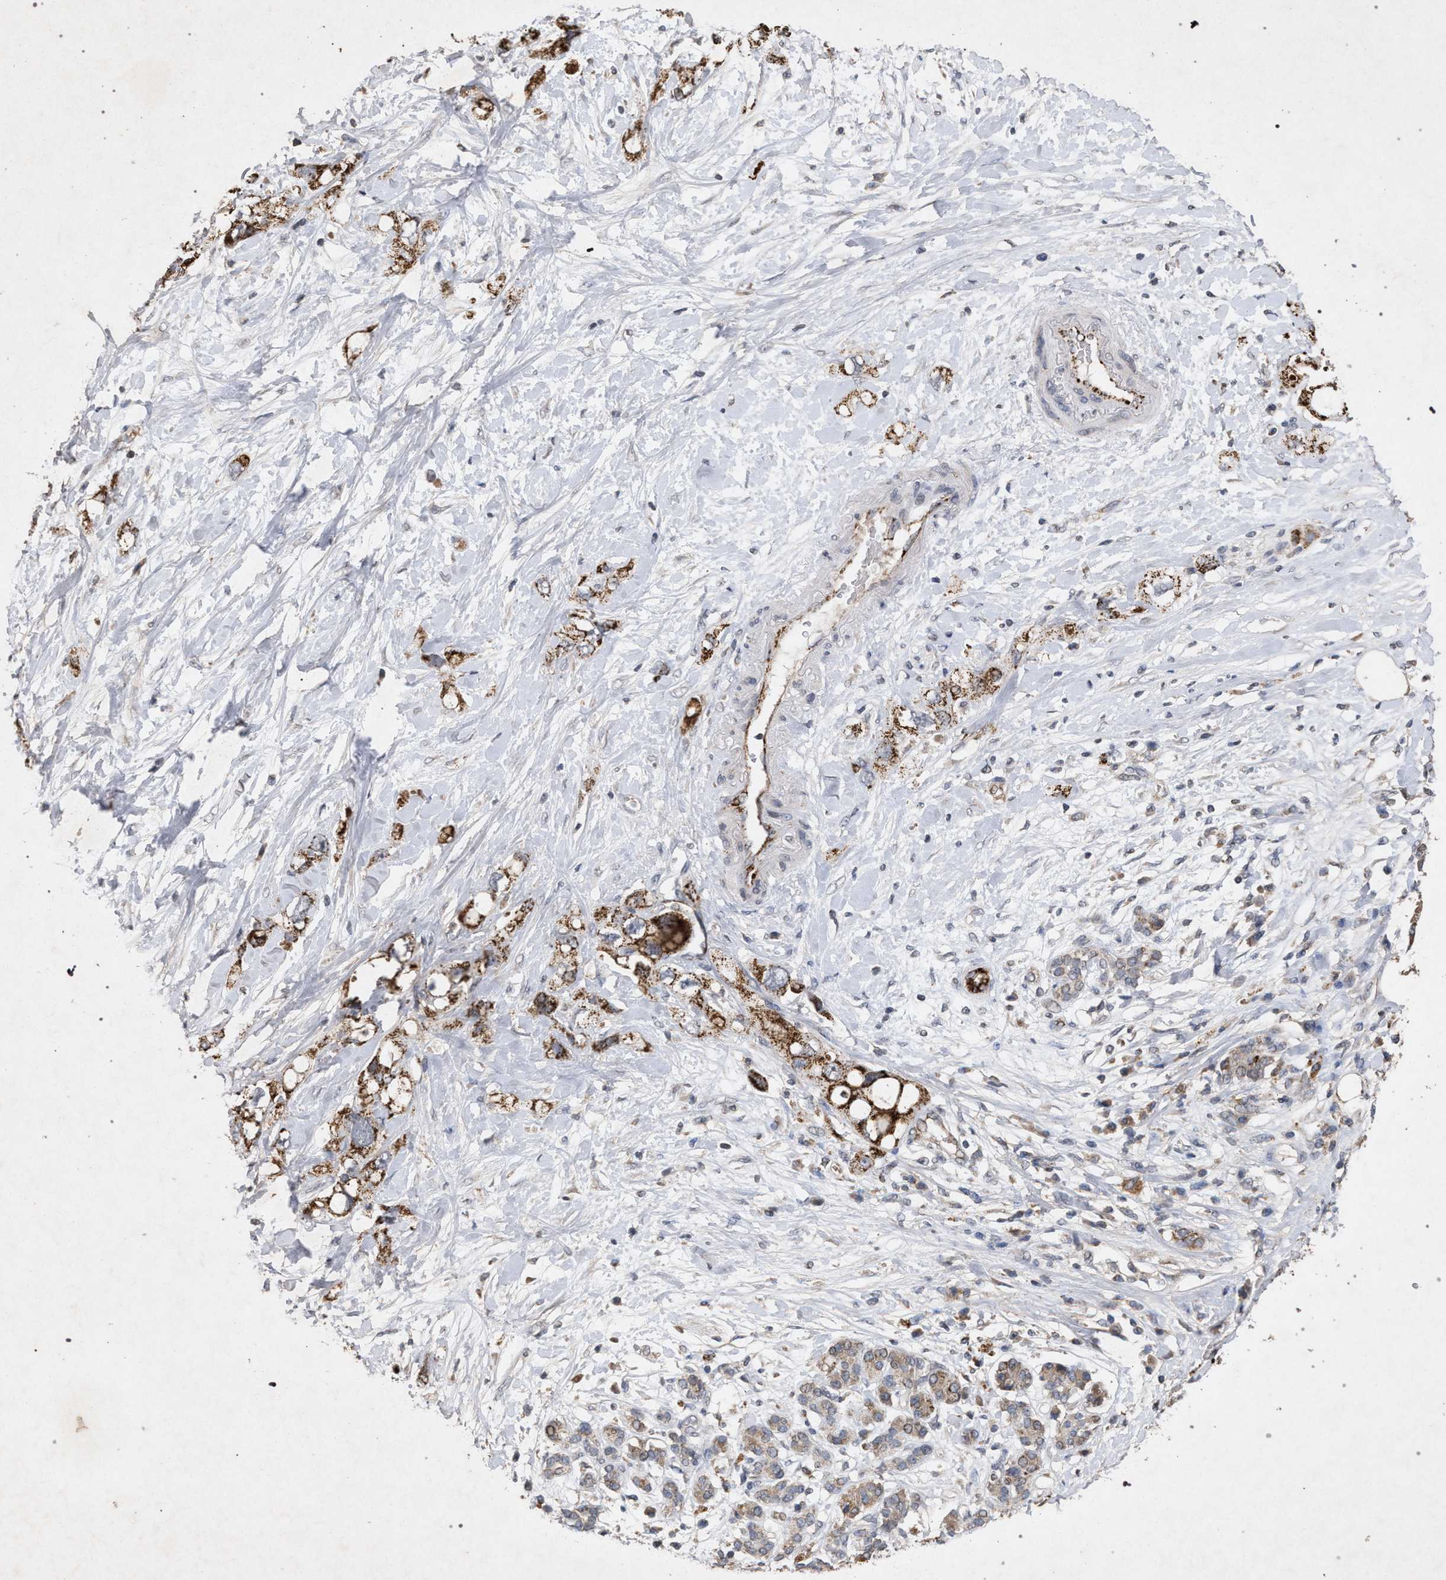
{"staining": {"intensity": "strong", "quantity": ">75%", "location": "cytoplasmic/membranous"}, "tissue": "pancreatic cancer", "cell_type": "Tumor cells", "image_type": "cancer", "snomed": [{"axis": "morphology", "description": "Adenocarcinoma, NOS"}, {"axis": "topography", "description": "Pancreas"}], "caption": "Pancreatic cancer (adenocarcinoma) stained with immunohistochemistry displays strong cytoplasmic/membranous expression in approximately >75% of tumor cells.", "gene": "PKD2L1", "patient": {"sex": "female", "age": 56}}